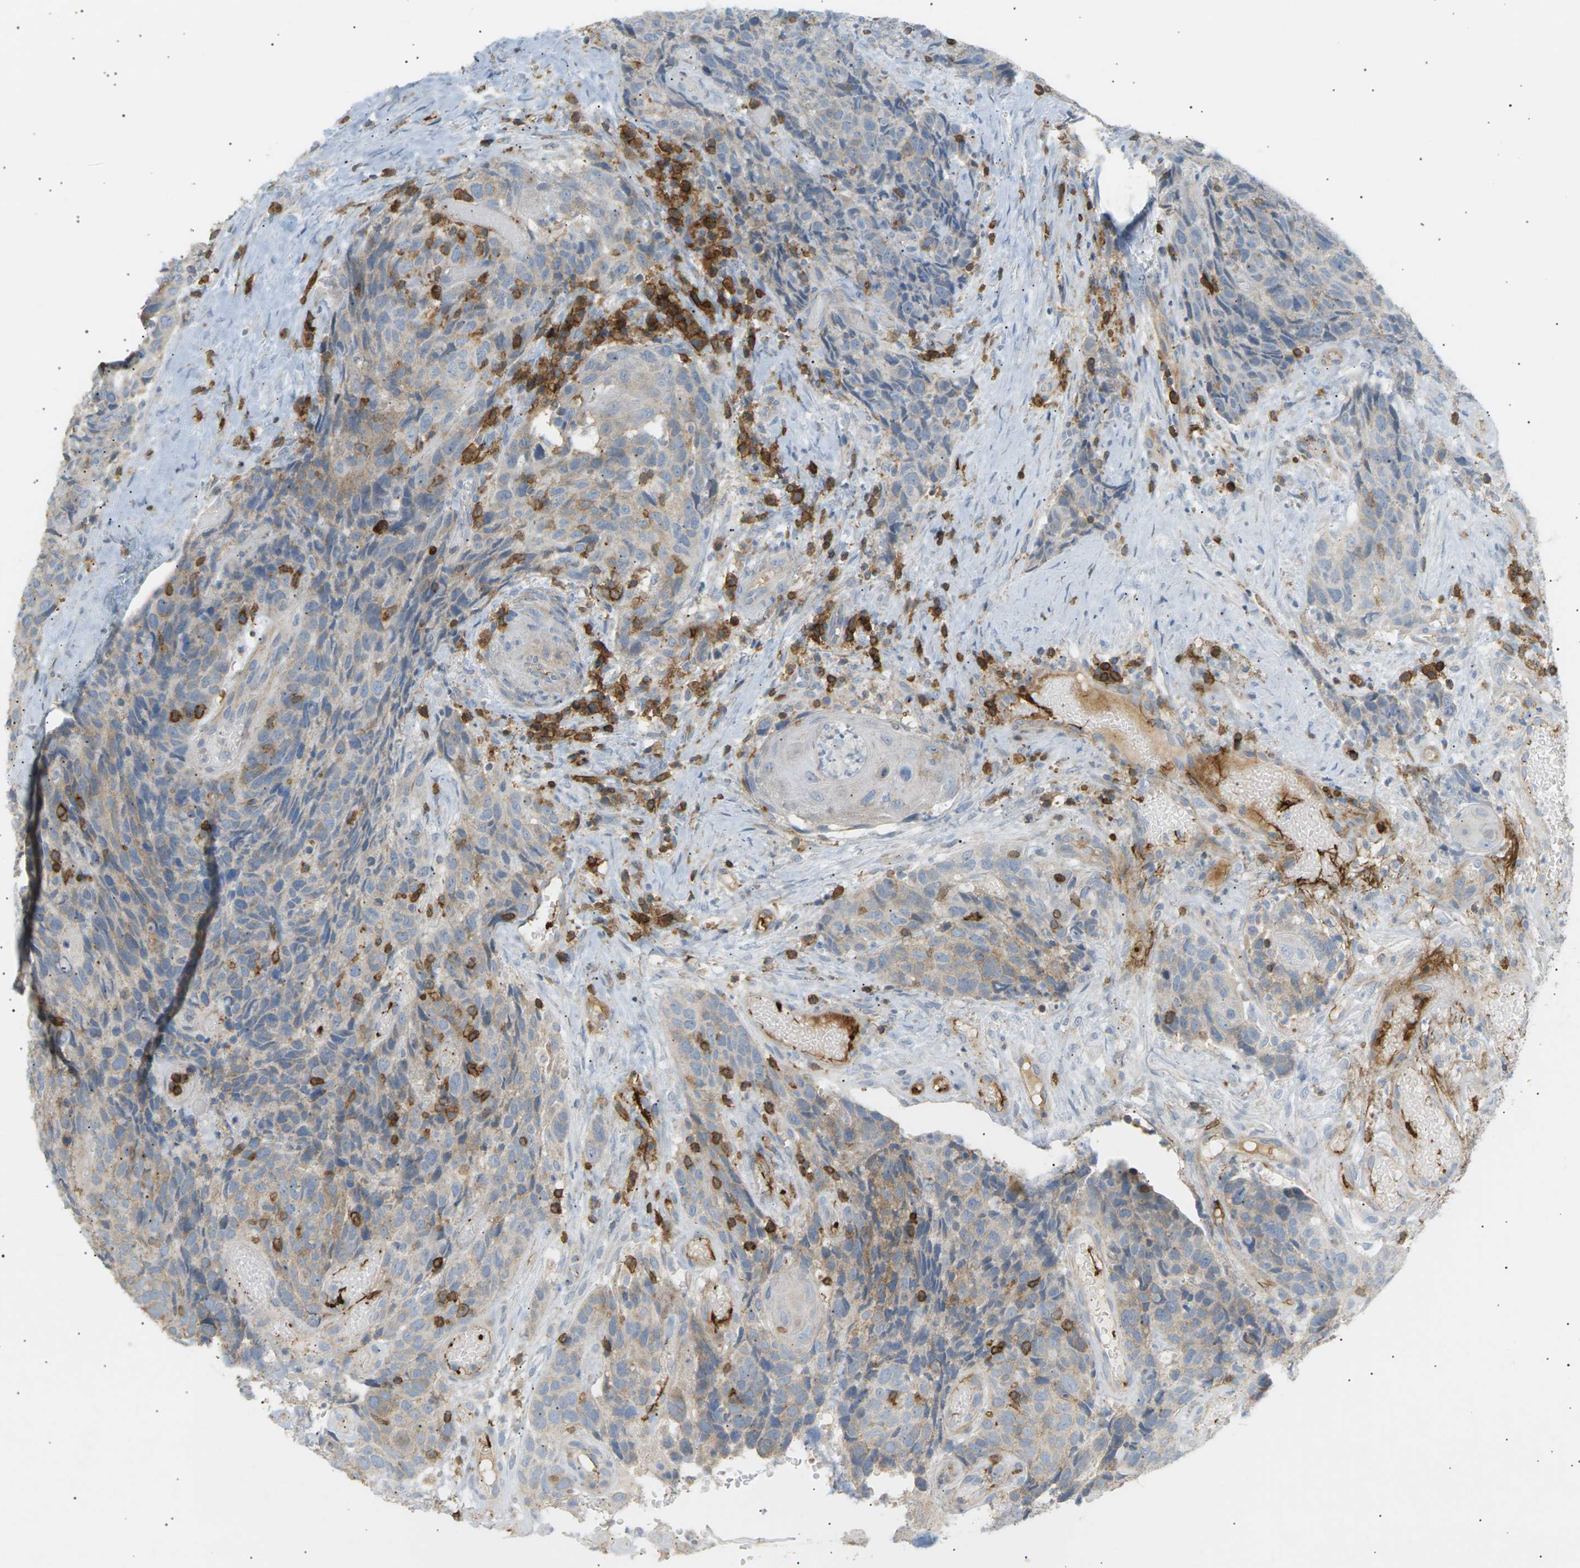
{"staining": {"intensity": "weak", "quantity": "25%-75%", "location": "cytoplasmic/membranous"}, "tissue": "head and neck cancer", "cell_type": "Tumor cells", "image_type": "cancer", "snomed": [{"axis": "morphology", "description": "Squamous cell carcinoma, NOS"}, {"axis": "topography", "description": "Head-Neck"}], "caption": "Immunohistochemical staining of head and neck squamous cell carcinoma displays low levels of weak cytoplasmic/membranous protein staining in approximately 25%-75% of tumor cells.", "gene": "LIME1", "patient": {"sex": "male", "age": 66}}